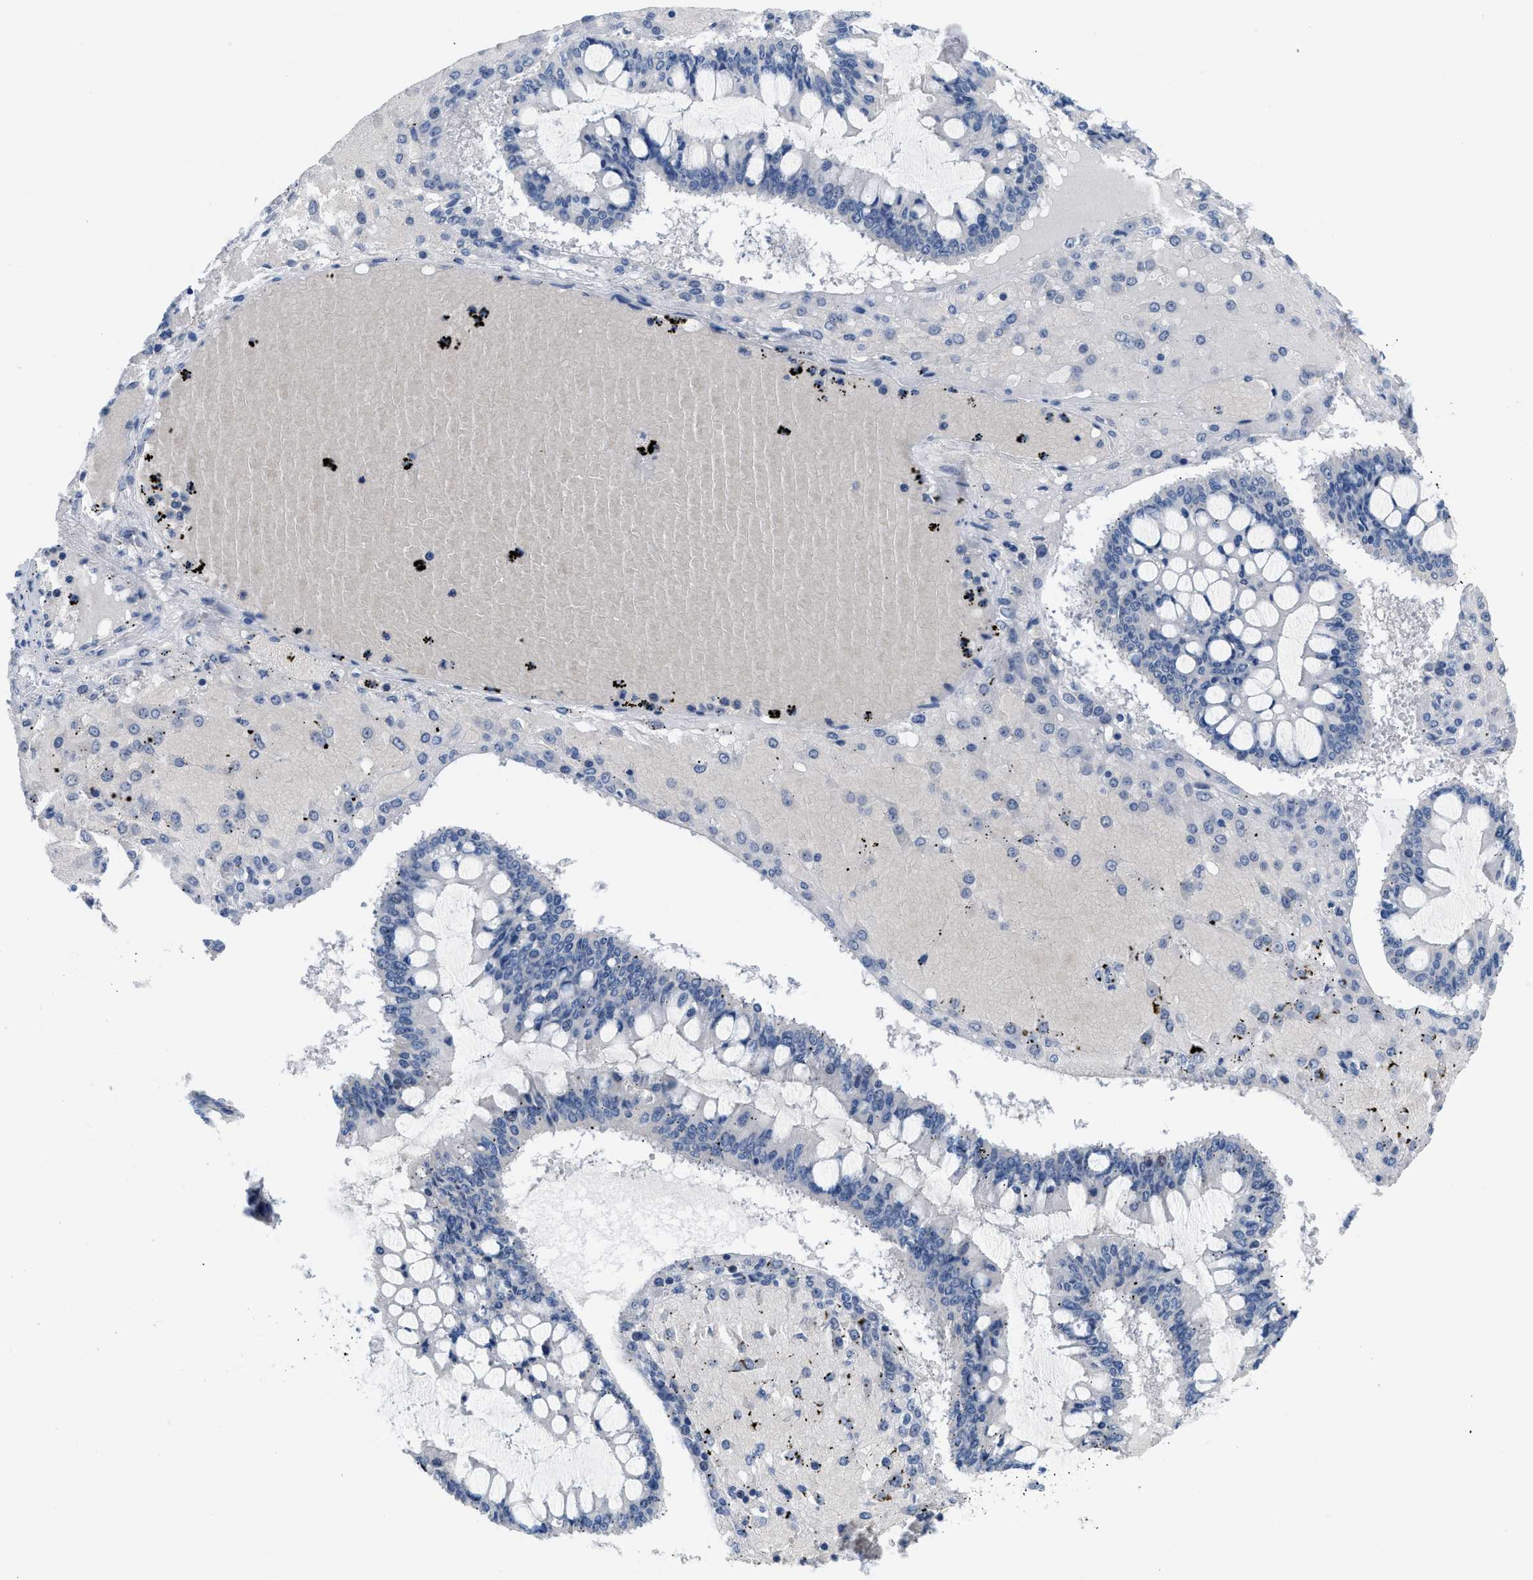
{"staining": {"intensity": "negative", "quantity": "none", "location": "none"}, "tissue": "ovarian cancer", "cell_type": "Tumor cells", "image_type": "cancer", "snomed": [{"axis": "morphology", "description": "Cystadenocarcinoma, mucinous, NOS"}, {"axis": "topography", "description": "Ovary"}], "caption": "Tumor cells are negative for protein expression in human ovarian mucinous cystadenocarcinoma. (DAB (3,3'-diaminobenzidine) IHC, high magnification).", "gene": "PYY", "patient": {"sex": "female", "age": 73}}